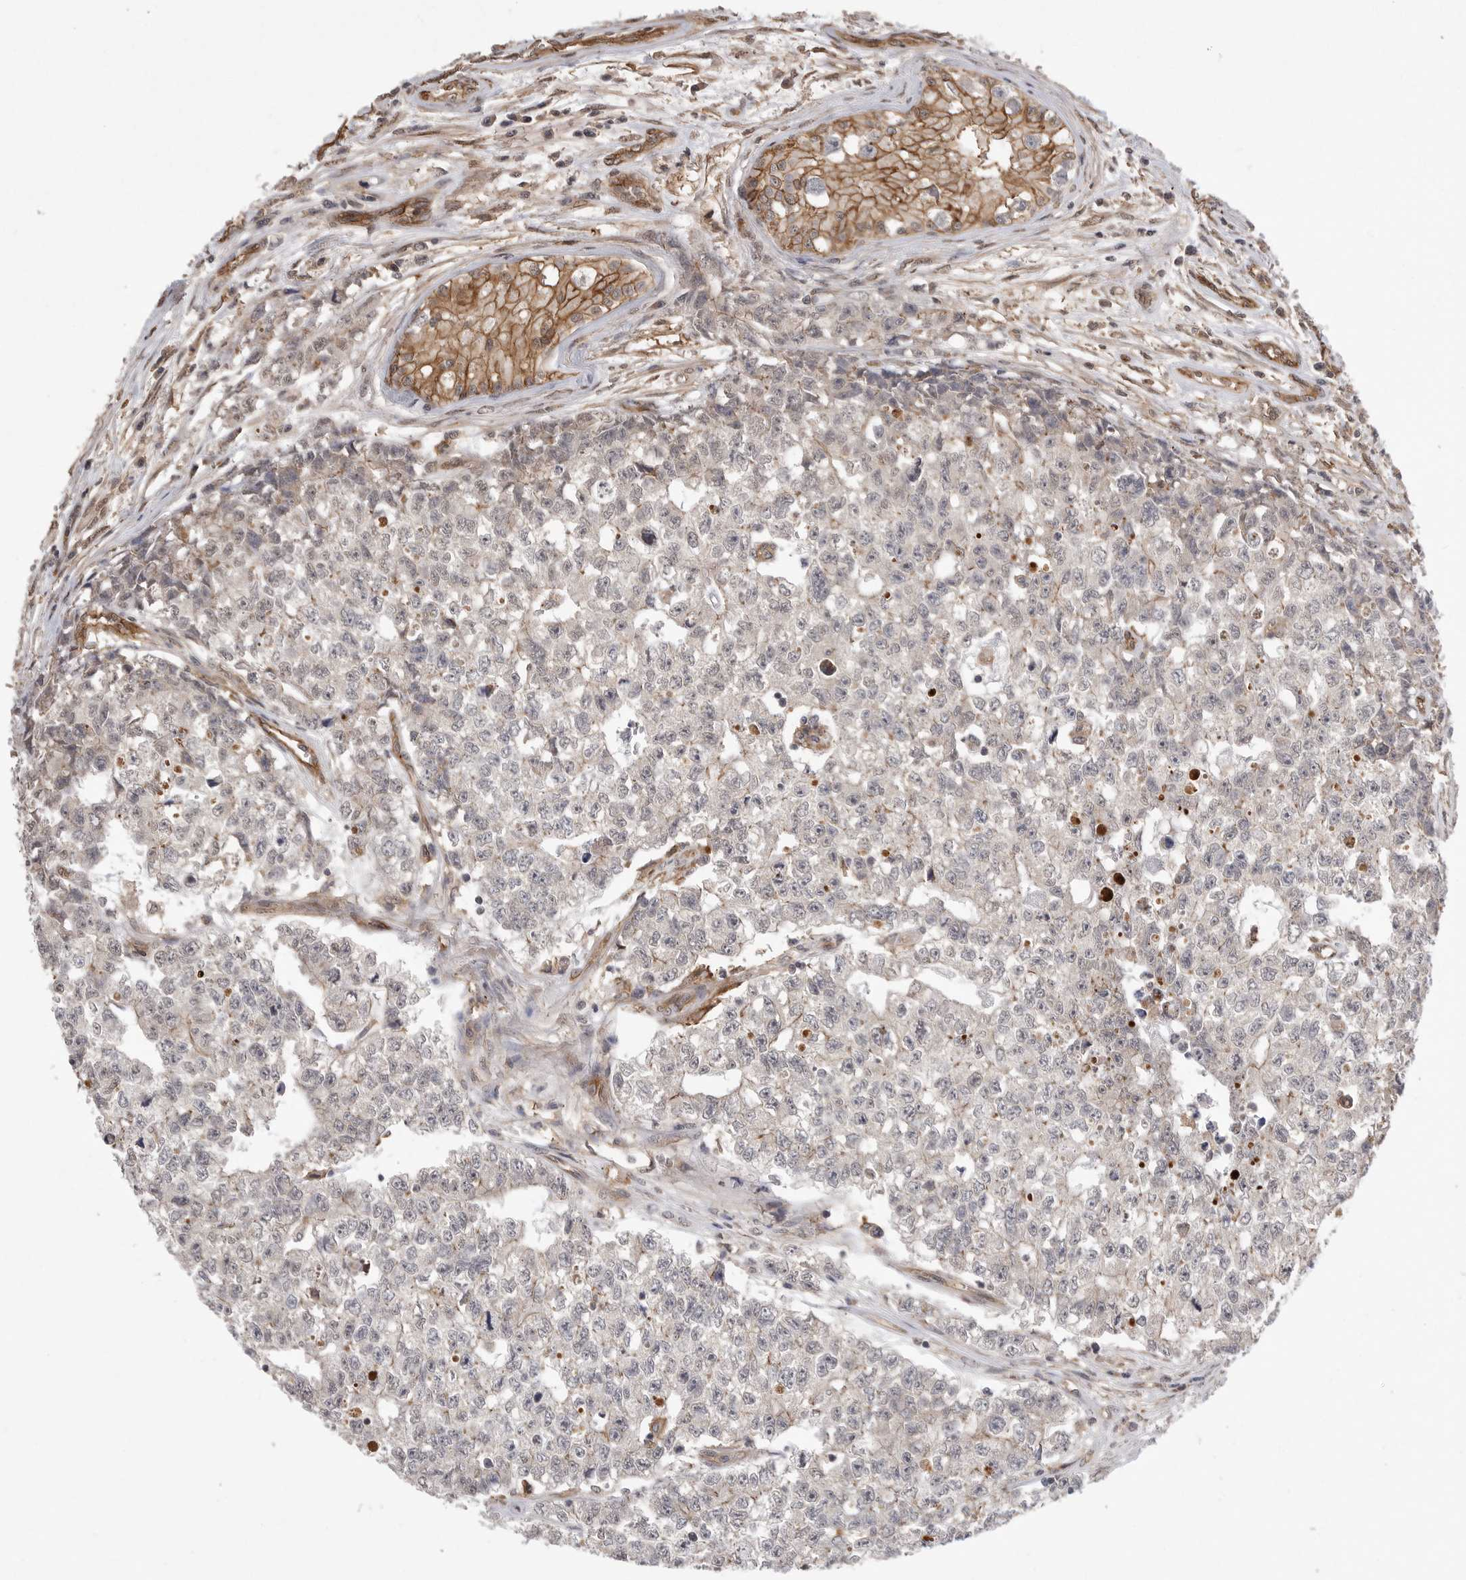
{"staining": {"intensity": "negative", "quantity": "none", "location": "none"}, "tissue": "testis cancer", "cell_type": "Tumor cells", "image_type": "cancer", "snomed": [{"axis": "morphology", "description": "Carcinoma, Embryonal, NOS"}, {"axis": "topography", "description": "Testis"}], "caption": "DAB (3,3'-diaminobenzidine) immunohistochemical staining of embryonal carcinoma (testis) reveals no significant staining in tumor cells.", "gene": "NECTIN1", "patient": {"sex": "male", "age": 28}}